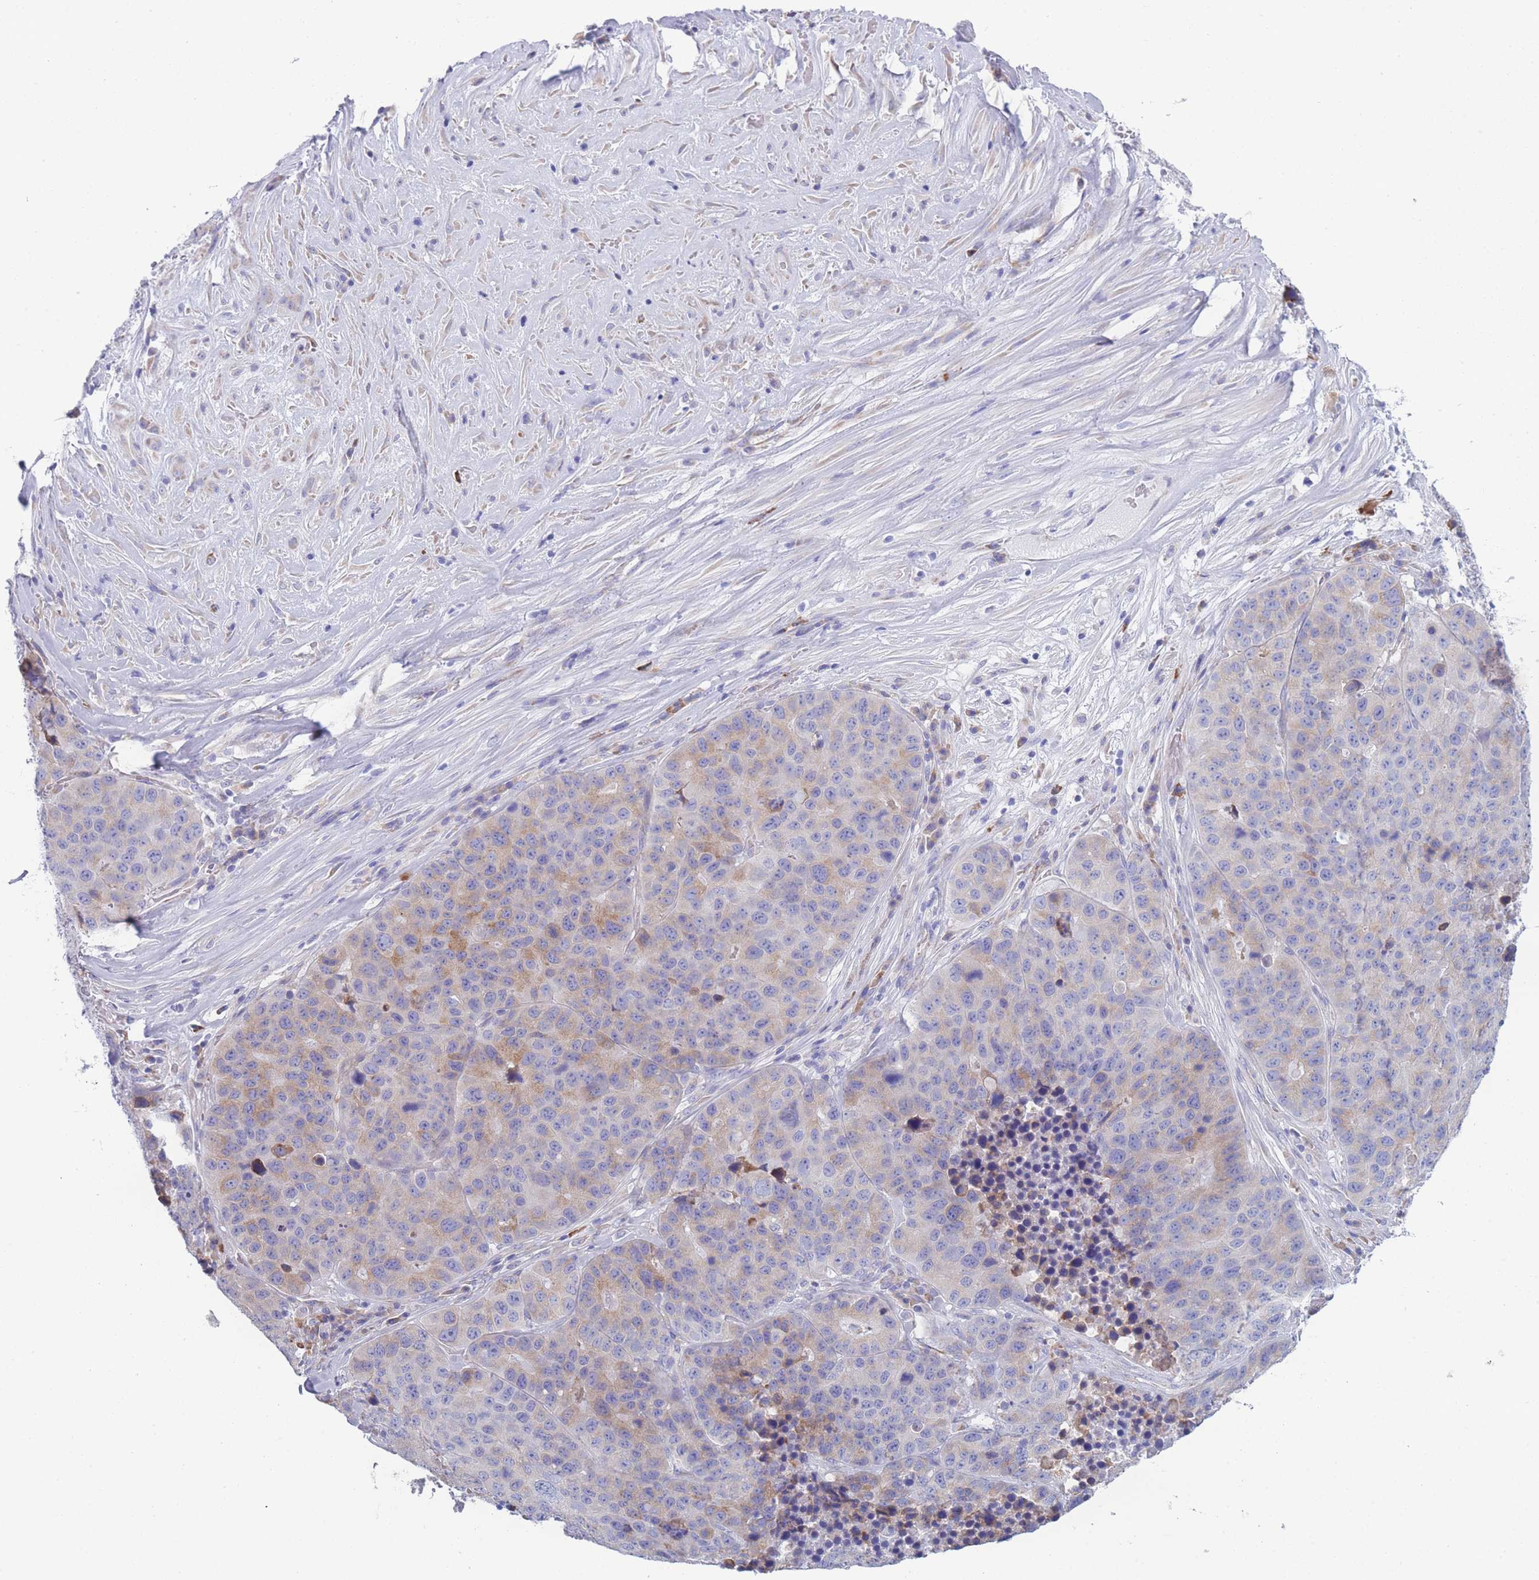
{"staining": {"intensity": "moderate", "quantity": "<25%", "location": "cytoplasmic/membranous"}, "tissue": "stomach cancer", "cell_type": "Tumor cells", "image_type": "cancer", "snomed": [{"axis": "morphology", "description": "Adenocarcinoma, NOS"}, {"axis": "topography", "description": "Stomach"}], "caption": "Protein expression analysis of stomach adenocarcinoma reveals moderate cytoplasmic/membranous positivity in approximately <25% of tumor cells.", "gene": "XKR8", "patient": {"sex": "male", "age": 71}}